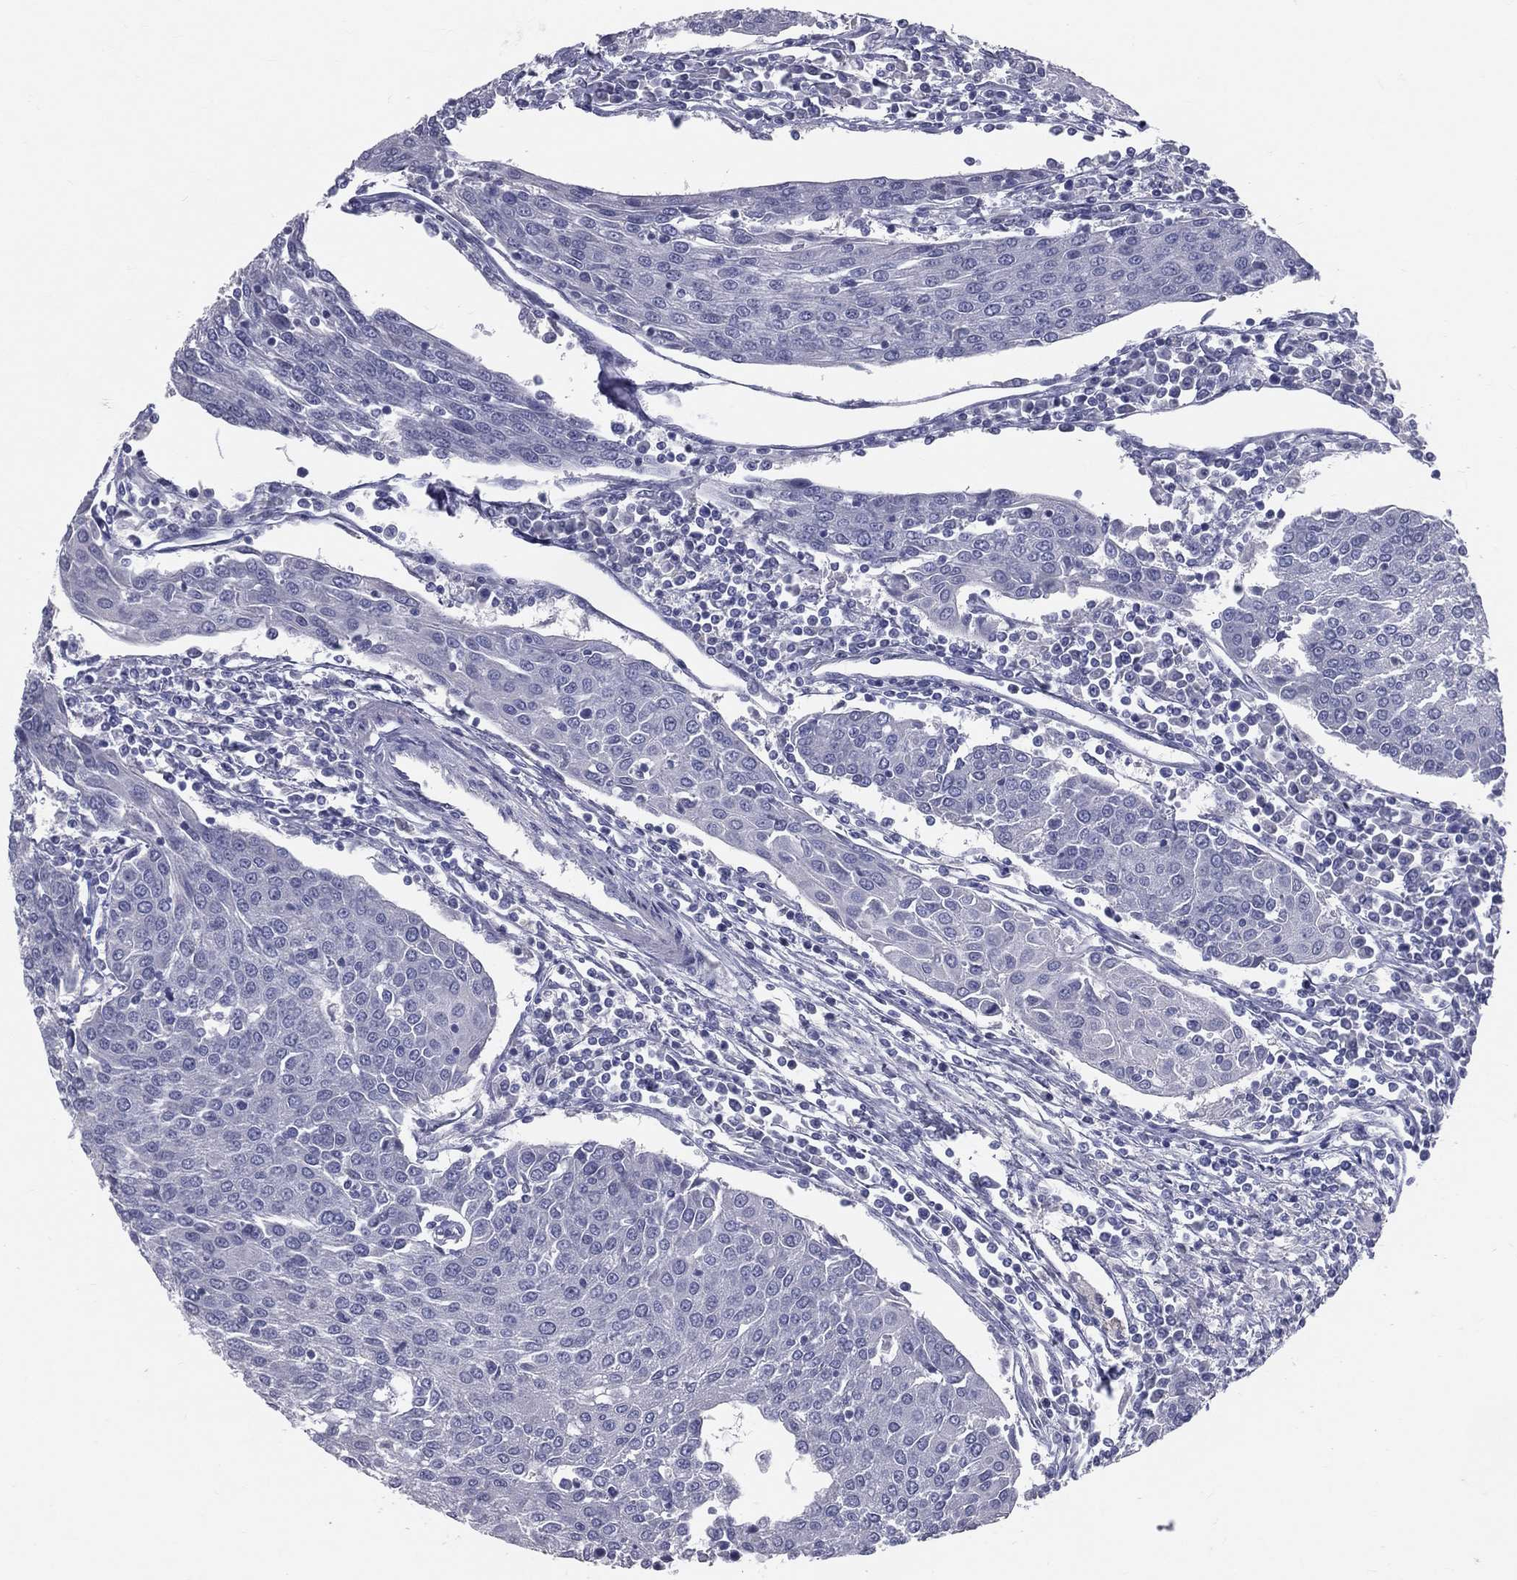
{"staining": {"intensity": "negative", "quantity": "none", "location": "none"}, "tissue": "urothelial cancer", "cell_type": "Tumor cells", "image_type": "cancer", "snomed": [{"axis": "morphology", "description": "Urothelial carcinoma, High grade"}, {"axis": "topography", "description": "Urinary bladder"}], "caption": "Tumor cells show no significant staining in urothelial carcinoma (high-grade).", "gene": "TFPI2", "patient": {"sex": "female", "age": 85}}